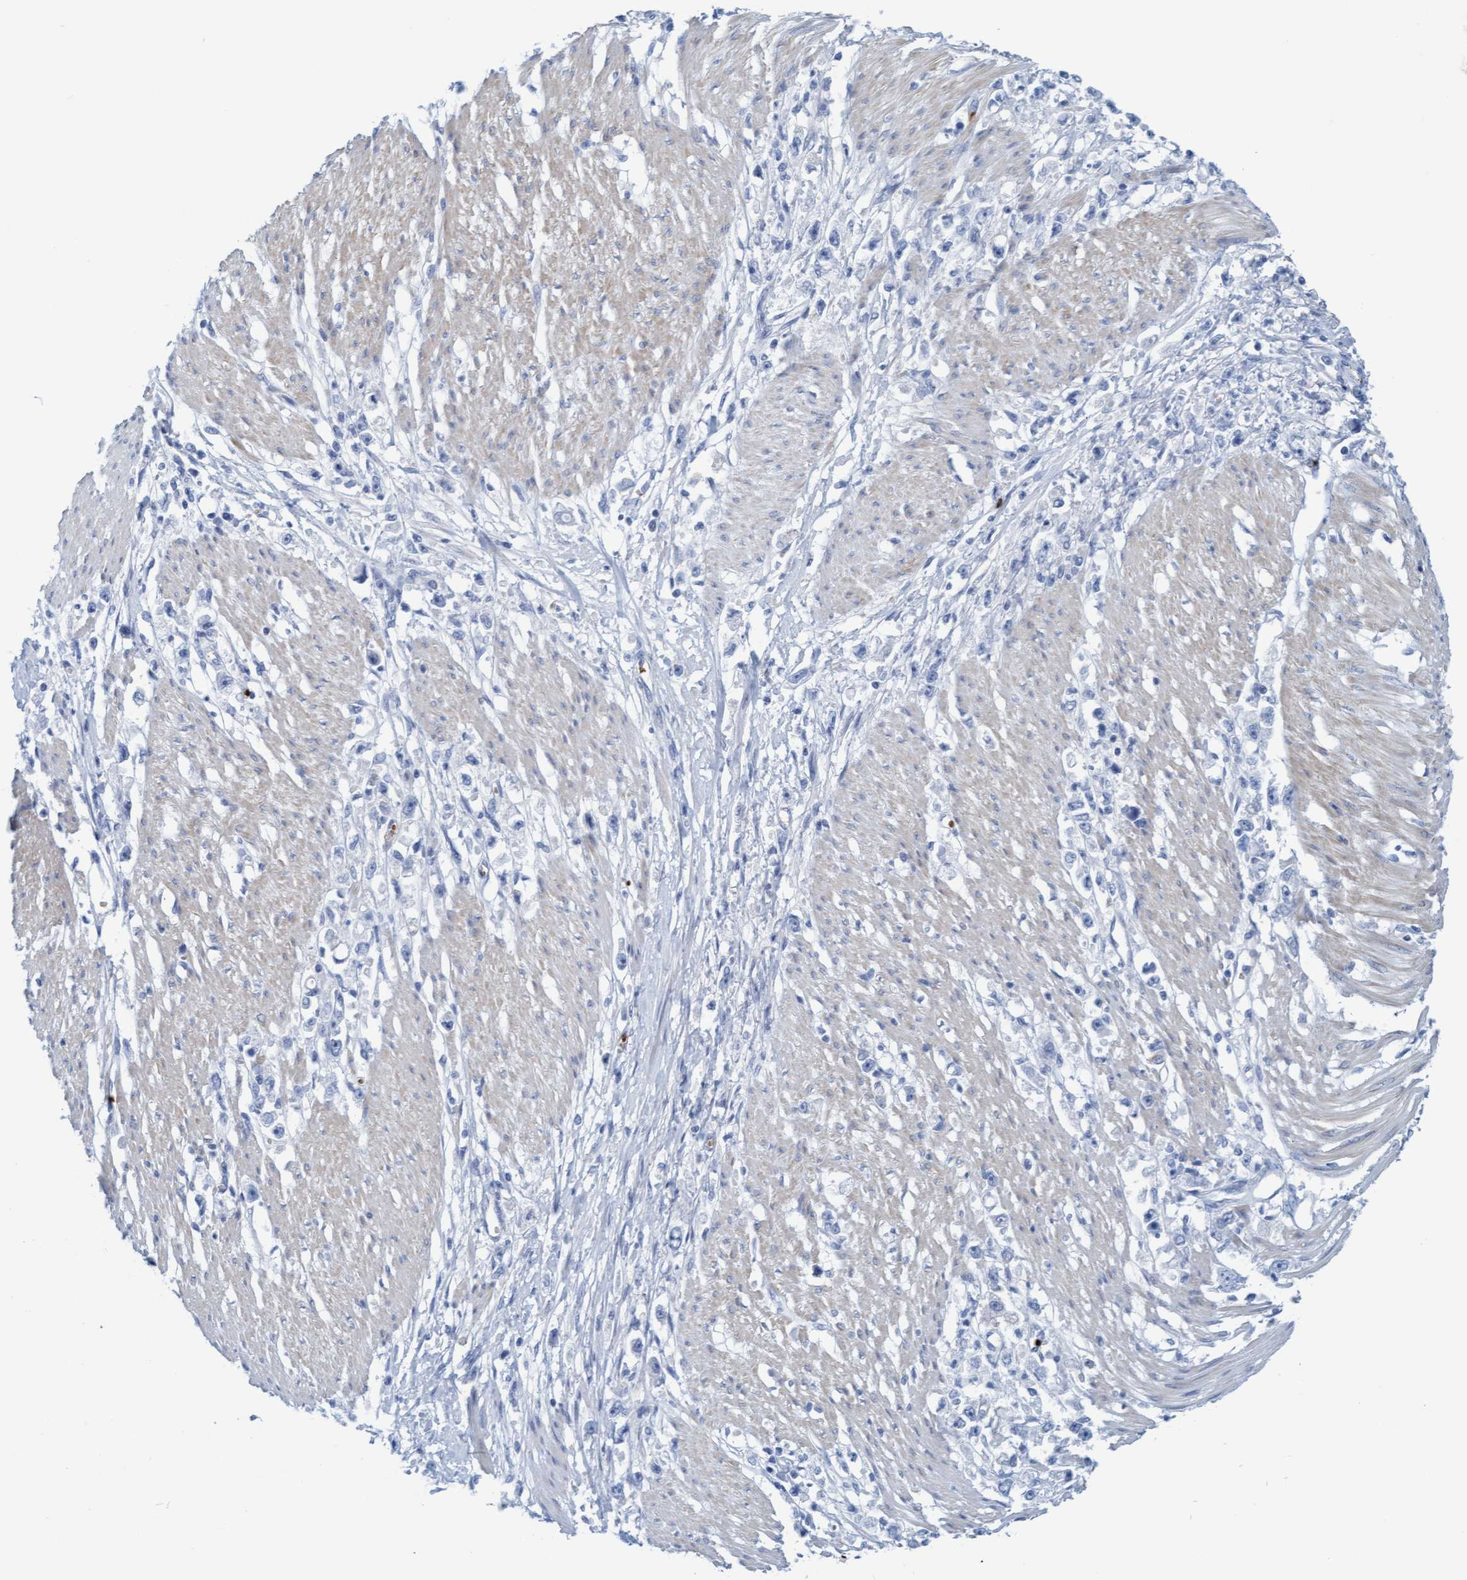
{"staining": {"intensity": "negative", "quantity": "none", "location": "none"}, "tissue": "stomach cancer", "cell_type": "Tumor cells", "image_type": "cancer", "snomed": [{"axis": "morphology", "description": "Adenocarcinoma, NOS"}, {"axis": "topography", "description": "Stomach"}], "caption": "Adenocarcinoma (stomach) was stained to show a protein in brown. There is no significant positivity in tumor cells.", "gene": "P2RX5", "patient": {"sex": "female", "age": 59}}